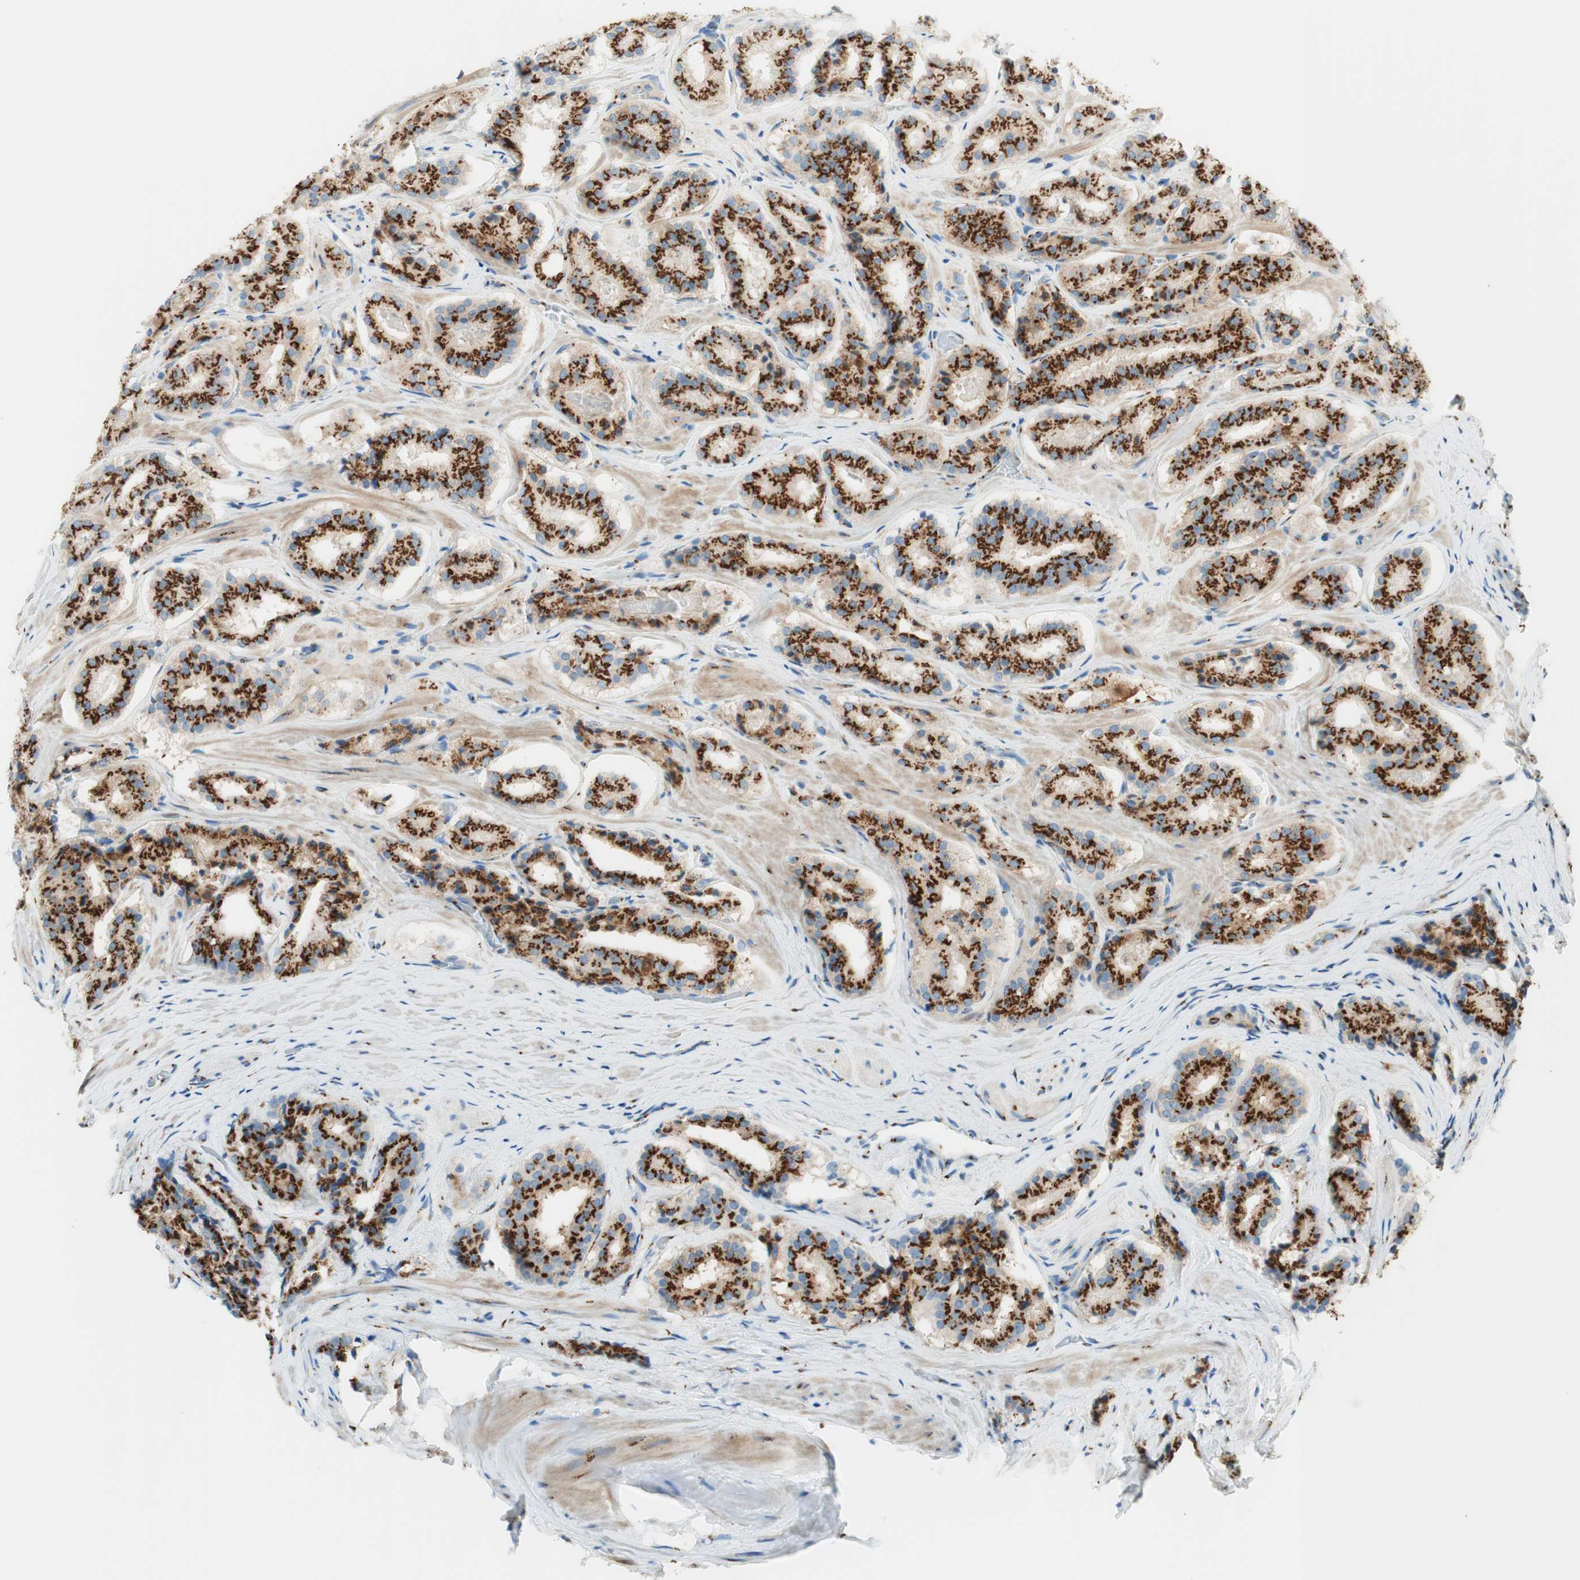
{"staining": {"intensity": "strong", "quantity": ">75%", "location": "cytoplasmic/membranous"}, "tissue": "prostate cancer", "cell_type": "Tumor cells", "image_type": "cancer", "snomed": [{"axis": "morphology", "description": "Adenocarcinoma, High grade"}, {"axis": "topography", "description": "Prostate"}], "caption": "An image of human prostate adenocarcinoma (high-grade) stained for a protein reveals strong cytoplasmic/membranous brown staining in tumor cells.", "gene": "GOLGB1", "patient": {"sex": "male", "age": 60}}